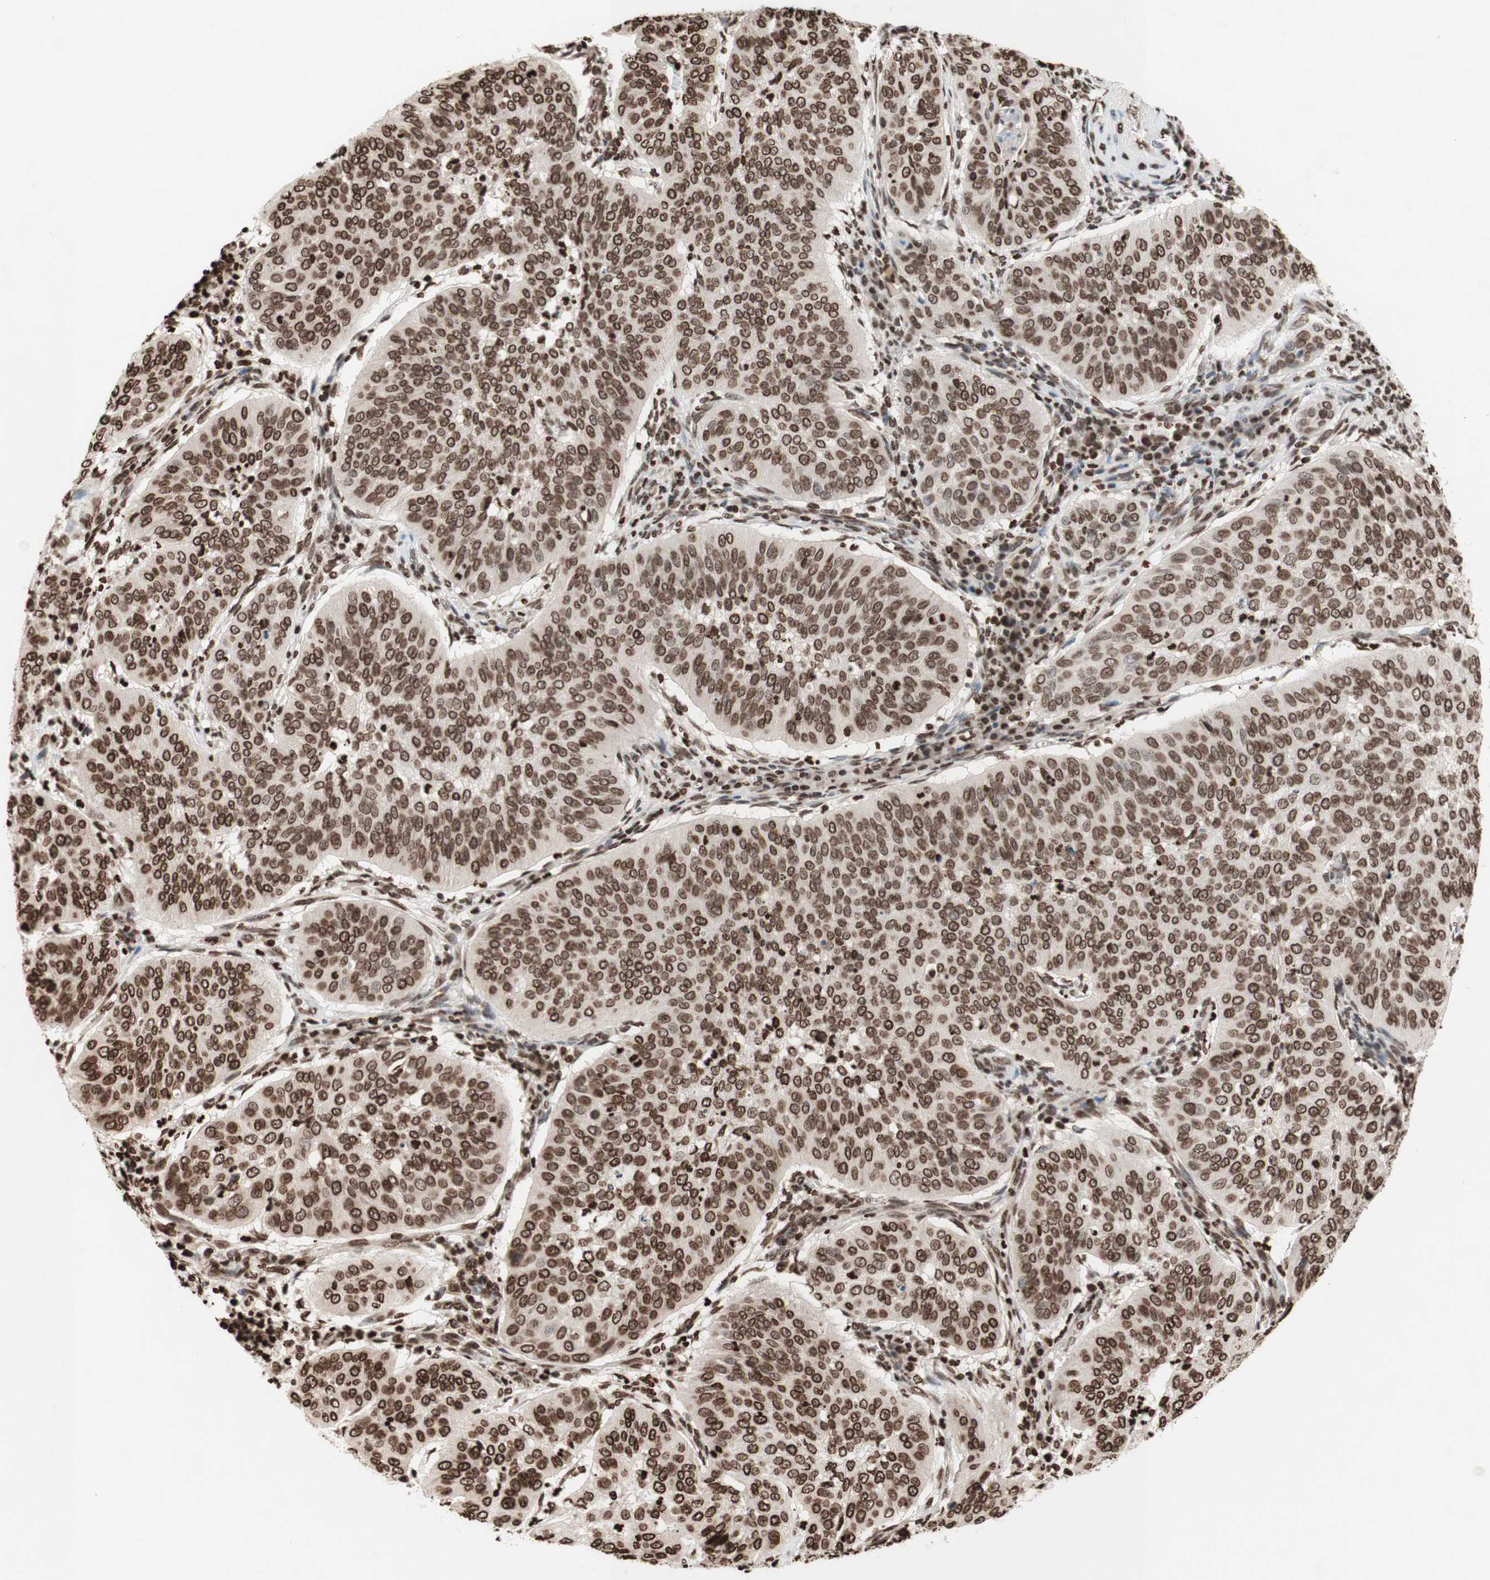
{"staining": {"intensity": "moderate", "quantity": ">75%", "location": "nuclear"}, "tissue": "cervical cancer", "cell_type": "Tumor cells", "image_type": "cancer", "snomed": [{"axis": "morphology", "description": "Normal tissue, NOS"}, {"axis": "morphology", "description": "Squamous cell carcinoma, NOS"}, {"axis": "topography", "description": "Cervix"}], "caption": "Immunohistochemistry (IHC) (DAB (3,3'-diaminobenzidine)) staining of squamous cell carcinoma (cervical) shows moderate nuclear protein staining in about >75% of tumor cells.", "gene": "NCOA3", "patient": {"sex": "female", "age": 39}}